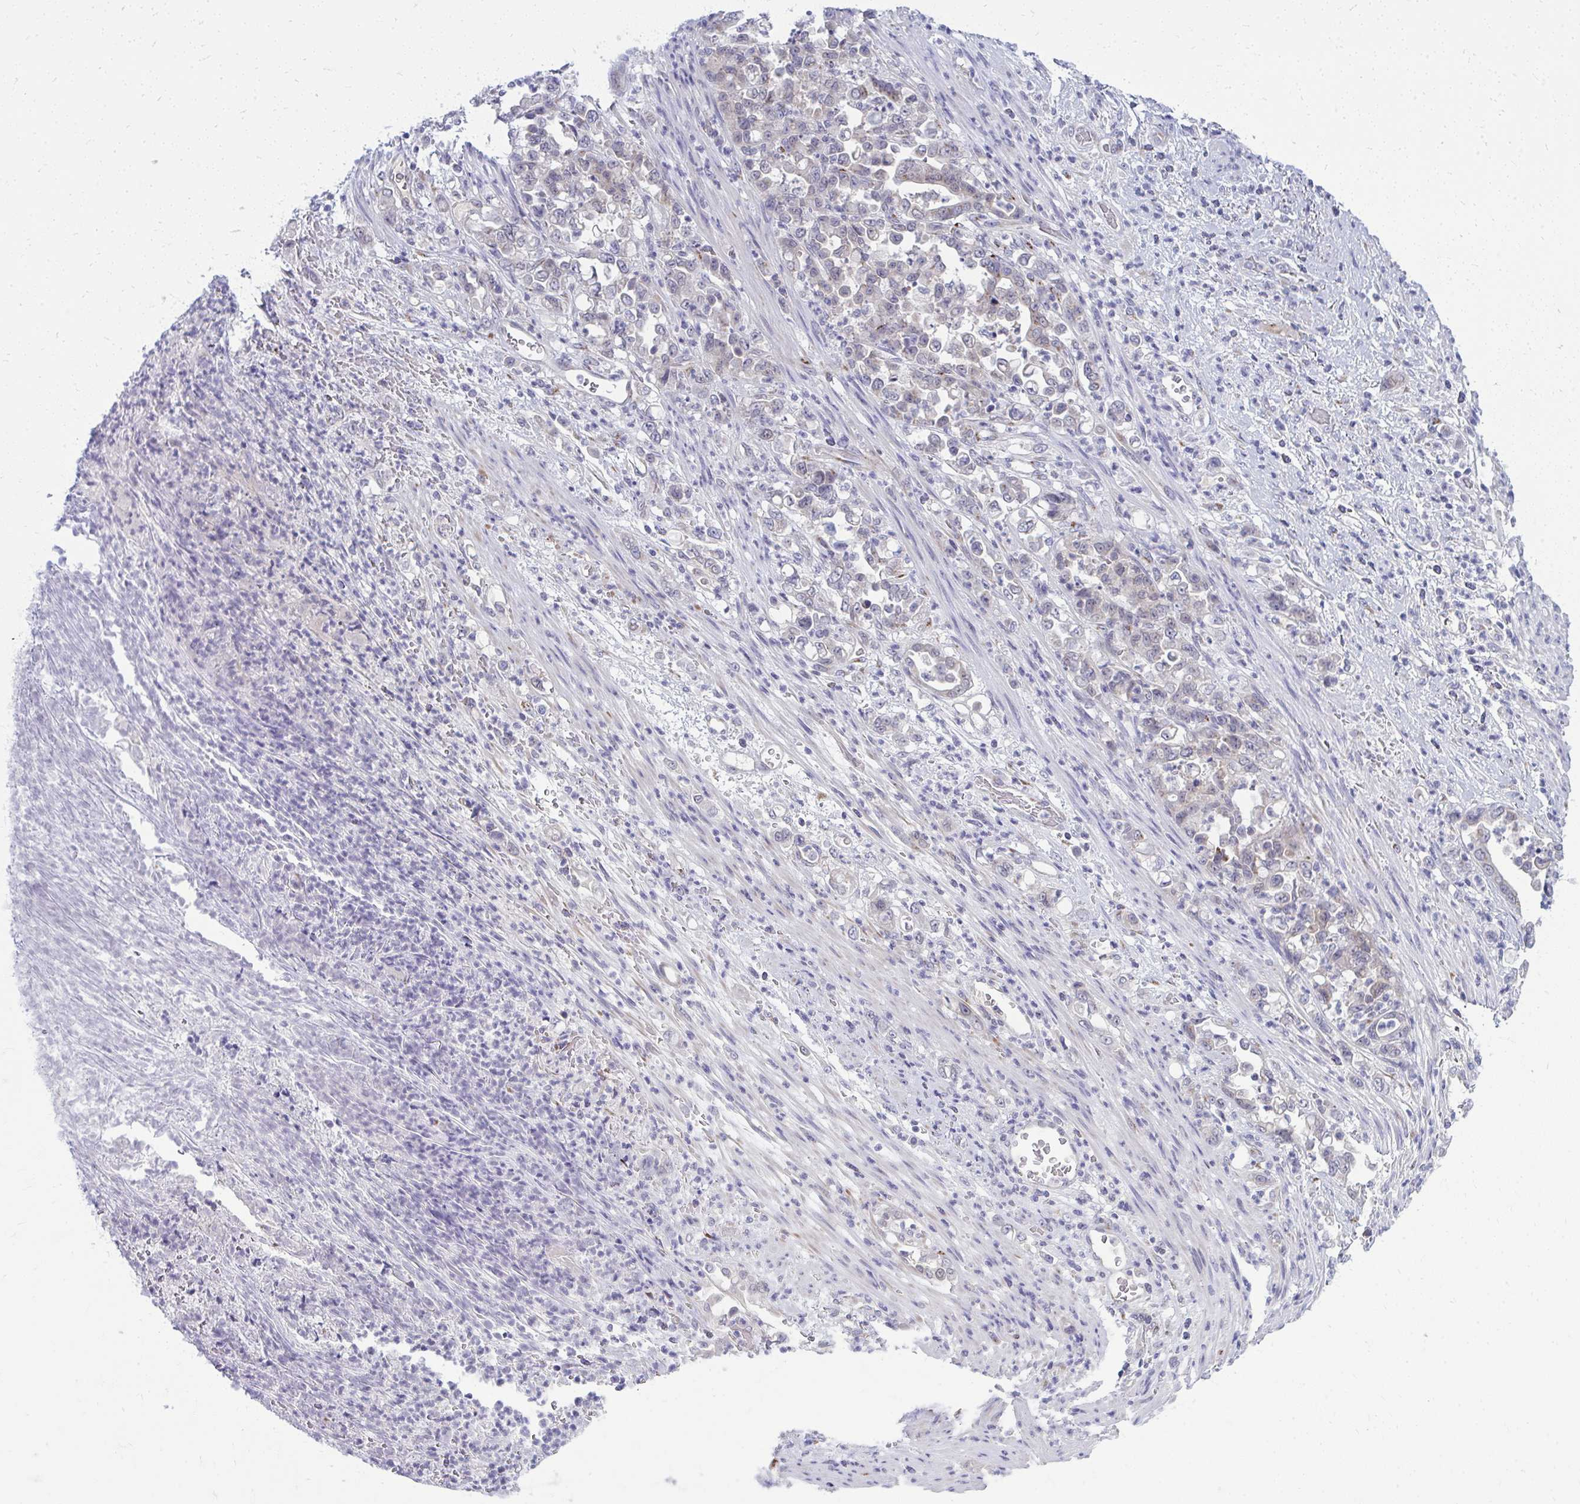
{"staining": {"intensity": "negative", "quantity": "none", "location": "none"}, "tissue": "stomach cancer", "cell_type": "Tumor cells", "image_type": "cancer", "snomed": [{"axis": "morphology", "description": "Normal tissue, NOS"}, {"axis": "morphology", "description": "Adenocarcinoma, NOS"}, {"axis": "topography", "description": "Stomach"}], "caption": "Immunohistochemistry histopathology image of stomach adenocarcinoma stained for a protein (brown), which exhibits no expression in tumor cells. (DAB immunohistochemistry with hematoxylin counter stain).", "gene": "DTX4", "patient": {"sex": "female", "age": 79}}